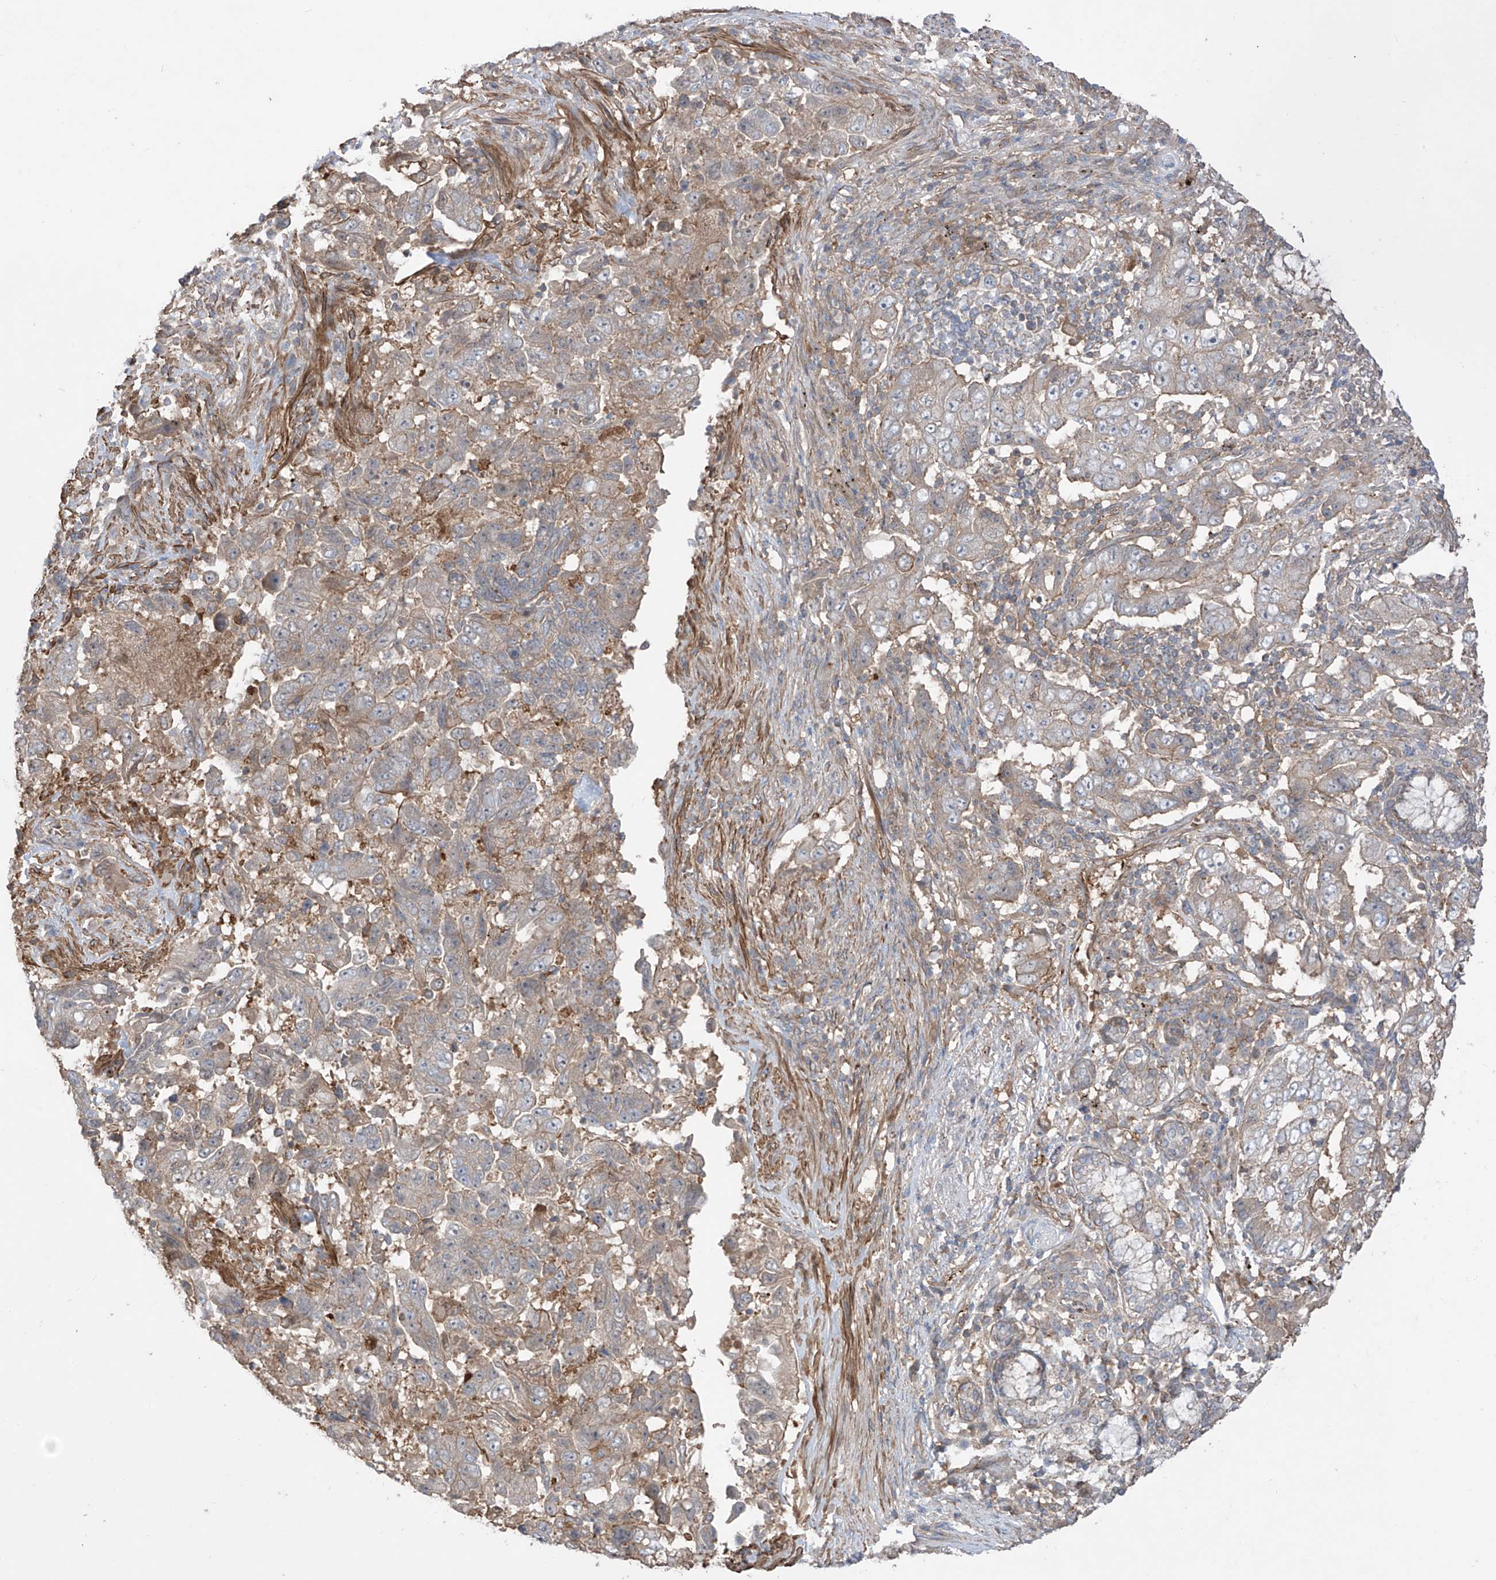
{"staining": {"intensity": "weak", "quantity": "25%-75%", "location": "cytoplasmic/membranous"}, "tissue": "lung cancer", "cell_type": "Tumor cells", "image_type": "cancer", "snomed": [{"axis": "morphology", "description": "Adenocarcinoma, NOS"}, {"axis": "topography", "description": "Lung"}], "caption": "Lung cancer stained with DAB (3,3'-diaminobenzidine) immunohistochemistry (IHC) exhibits low levels of weak cytoplasmic/membranous staining in about 25%-75% of tumor cells.", "gene": "TRMU", "patient": {"sex": "female", "age": 51}}